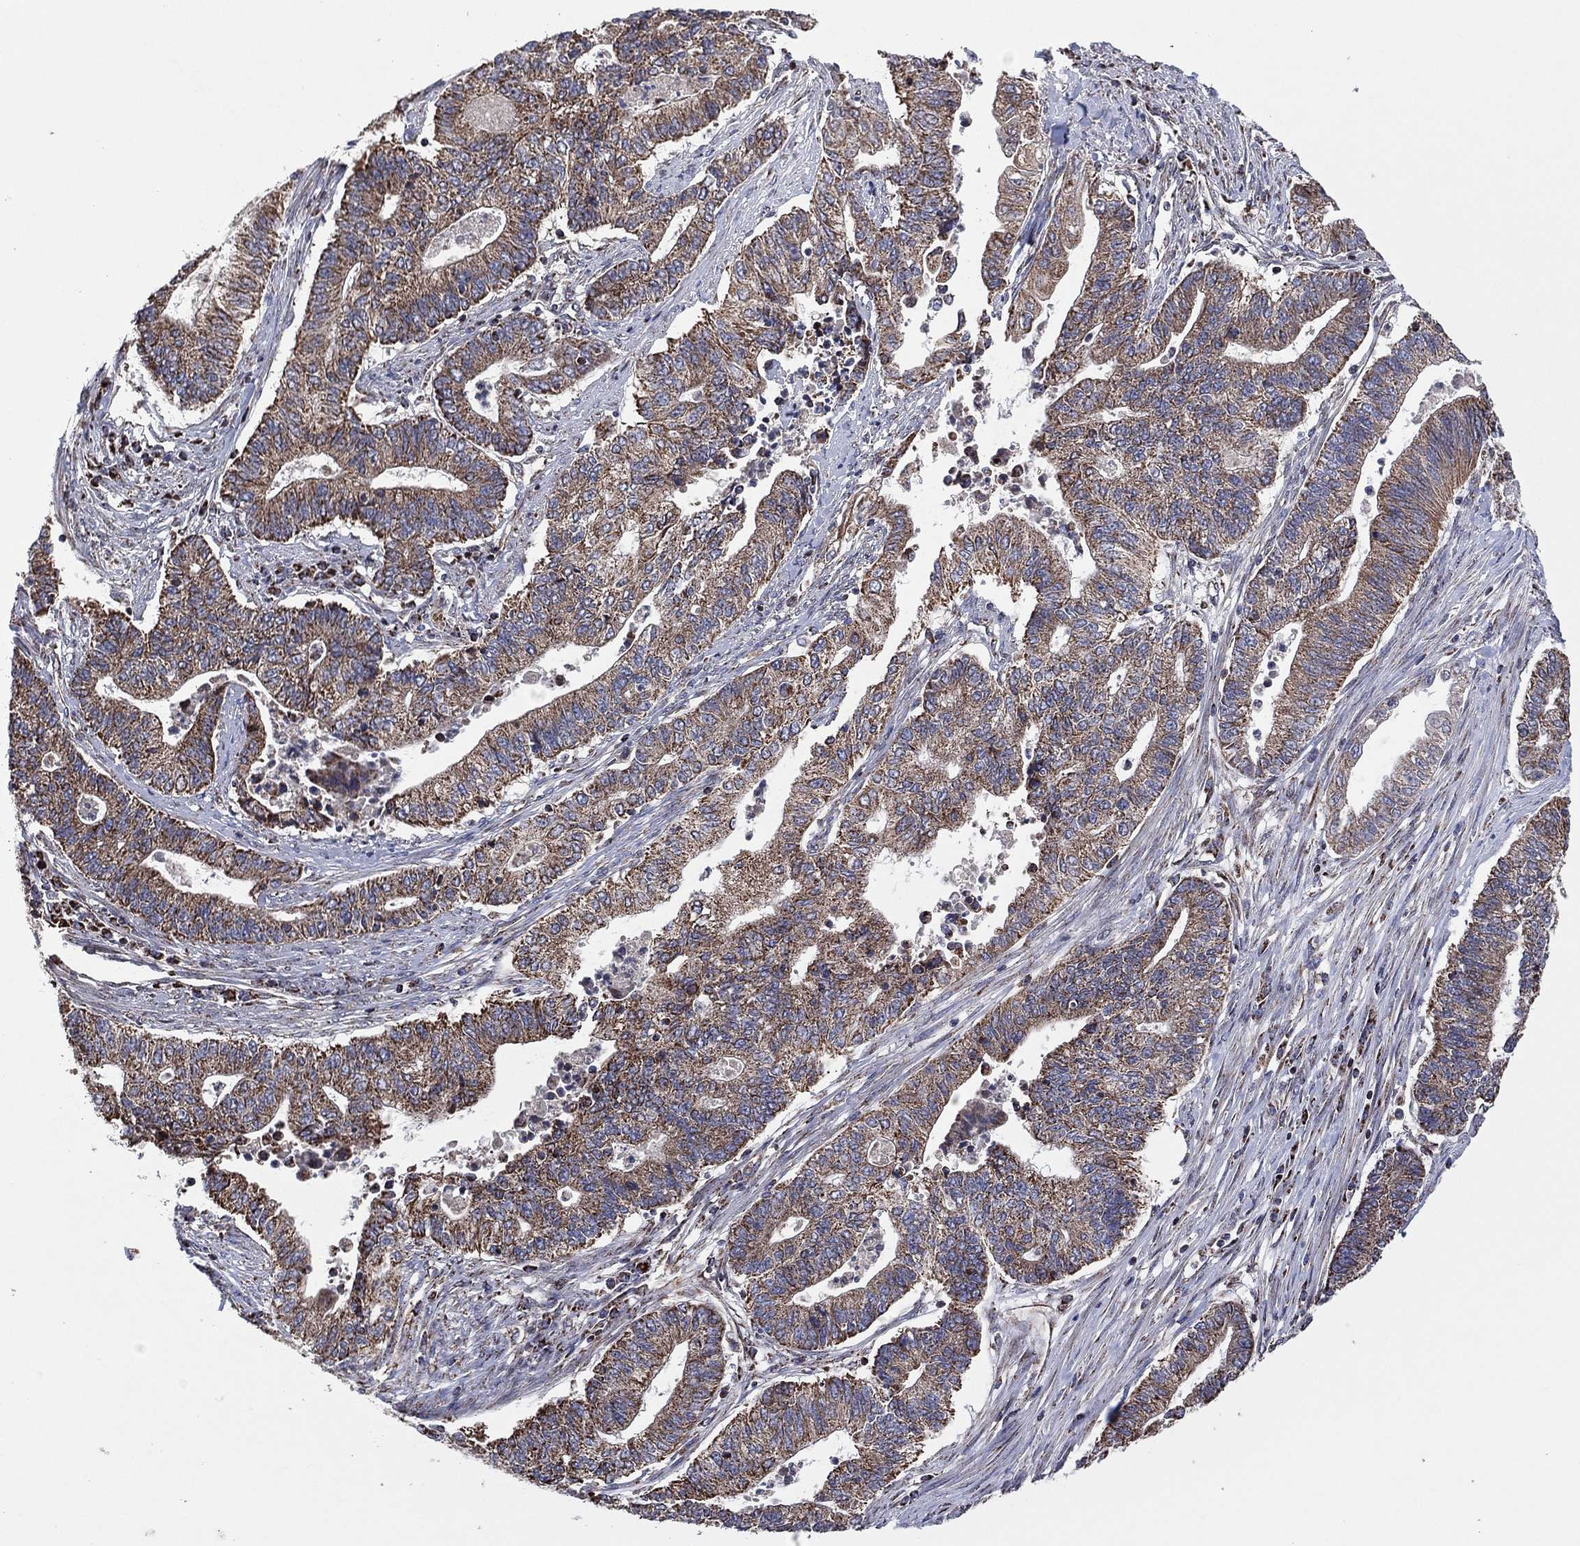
{"staining": {"intensity": "weak", "quantity": "25%-75%", "location": "cytoplasmic/membranous"}, "tissue": "endometrial cancer", "cell_type": "Tumor cells", "image_type": "cancer", "snomed": [{"axis": "morphology", "description": "Adenocarcinoma, NOS"}, {"axis": "topography", "description": "Uterus"}, {"axis": "topography", "description": "Endometrium"}], "caption": "Immunohistochemistry image of endometrial cancer (adenocarcinoma) stained for a protein (brown), which displays low levels of weak cytoplasmic/membranous positivity in about 25%-75% of tumor cells.", "gene": "PIDD1", "patient": {"sex": "female", "age": 54}}